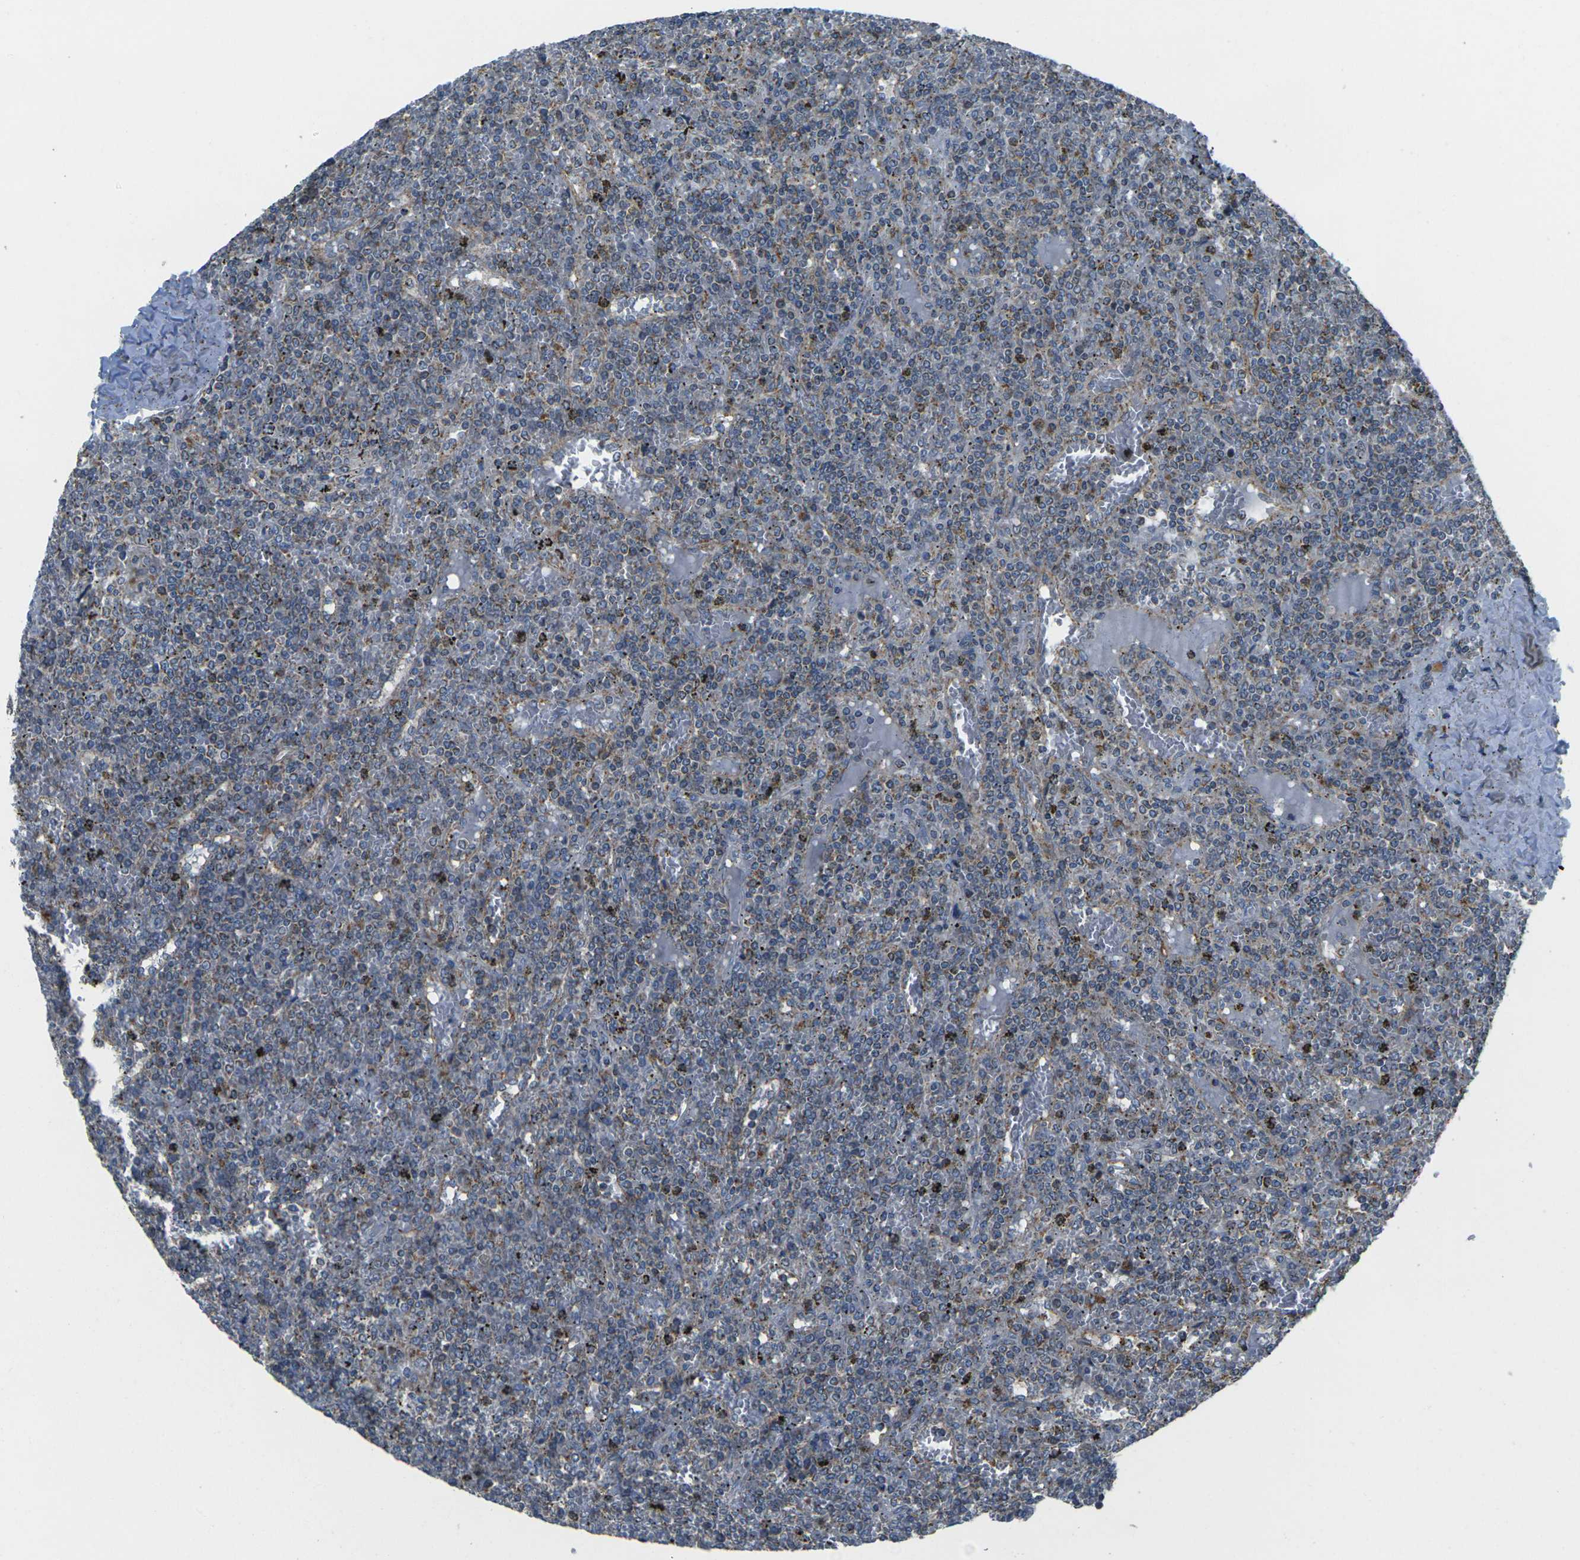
{"staining": {"intensity": "weak", "quantity": "25%-75%", "location": "cytoplasmic/membranous"}, "tissue": "lymphoma", "cell_type": "Tumor cells", "image_type": "cancer", "snomed": [{"axis": "morphology", "description": "Malignant lymphoma, non-Hodgkin's type, Low grade"}, {"axis": "topography", "description": "Spleen"}], "caption": "Immunohistochemical staining of human lymphoma demonstrates low levels of weak cytoplasmic/membranous protein positivity in approximately 25%-75% of tumor cells.", "gene": "TMEM120B", "patient": {"sex": "female", "age": 19}}